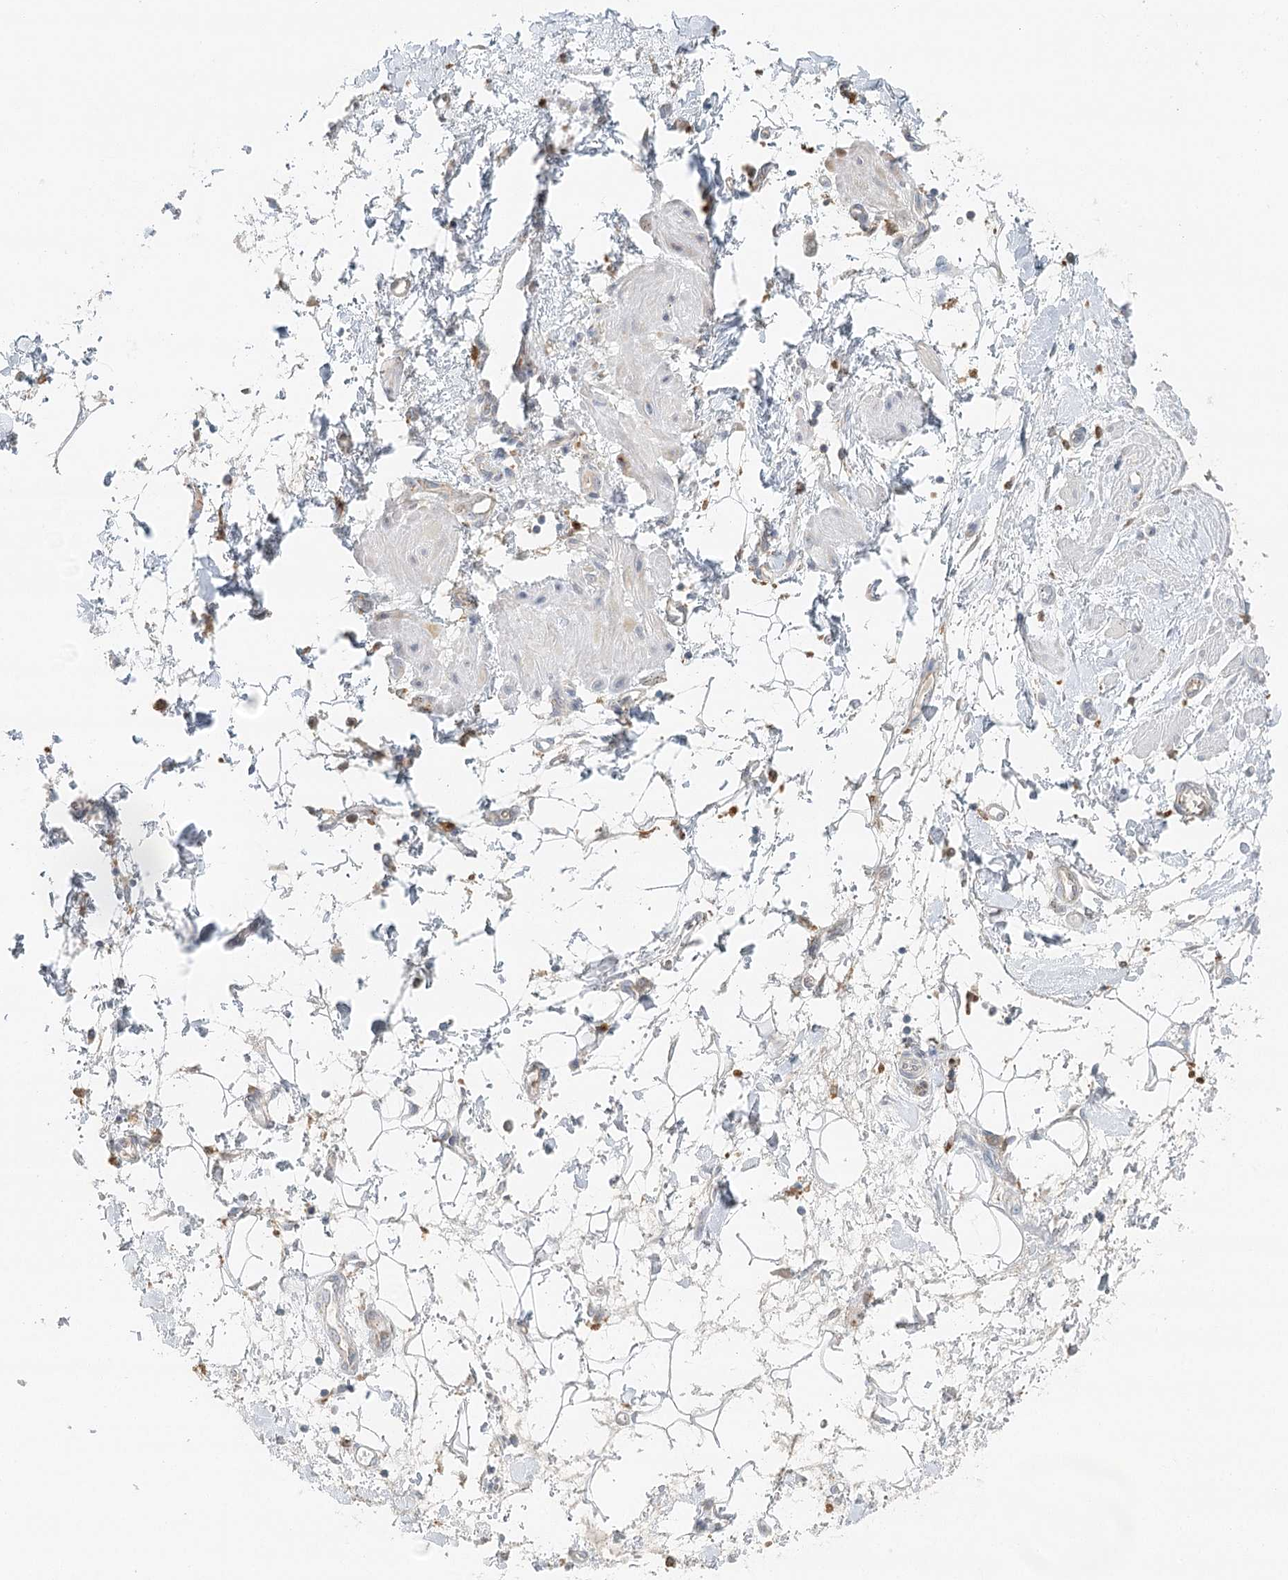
{"staining": {"intensity": "weak", "quantity": ">75%", "location": "cytoplasmic/membranous"}, "tissue": "adipose tissue", "cell_type": "Adipocytes", "image_type": "normal", "snomed": [{"axis": "morphology", "description": "Normal tissue, NOS"}, {"axis": "morphology", "description": "Adenocarcinoma, NOS"}, {"axis": "topography", "description": "Pancreas"}, {"axis": "topography", "description": "Peripheral nerve tissue"}], "caption": "This photomicrograph exhibits IHC staining of benign human adipose tissue, with low weak cytoplasmic/membranous expression in about >75% of adipocytes.", "gene": "VSIG1", "patient": {"sex": "male", "age": 59}}